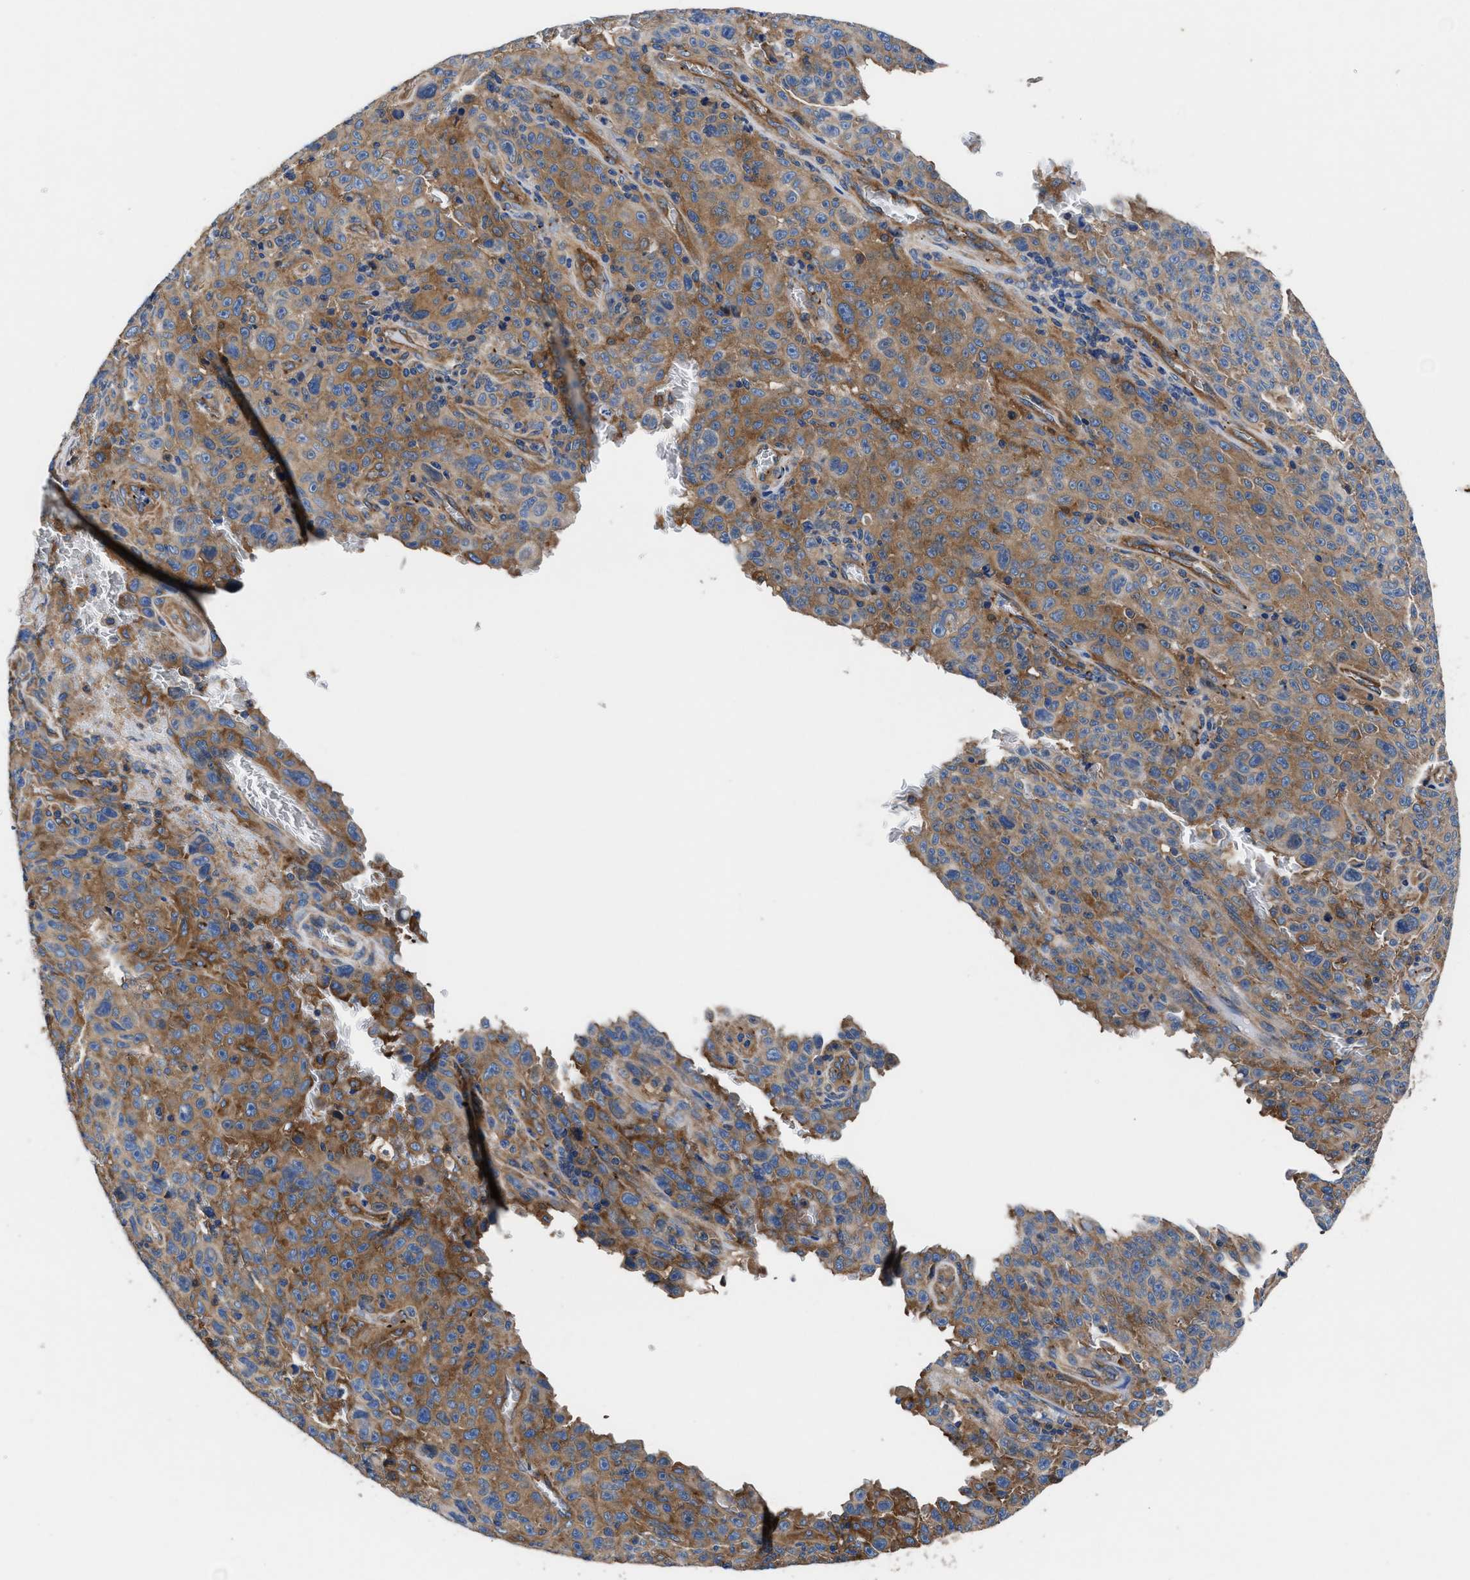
{"staining": {"intensity": "moderate", "quantity": ">75%", "location": "cytoplasmic/membranous"}, "tissue": "melanoma", "cell_type": "Tumor cells", "image_type": "cancer", "snomed": [{"axis": "morphology", "description": "Malignant melanoma, NOS"}, {"axis": "topography", "description": "Skin"}], "caption": "Malignant melanoma stained for a protein exhibits moderate cytoplasmic/membranous positivity in tumor cells. Using DAB (3,3'-diaminobenzidine) (brown) and hematoxylin (blue) stains, captured at high magnification using brightfield microscopy.", "gene": "SH3GL1", "patient": {"sex": "female", "age": 82}}